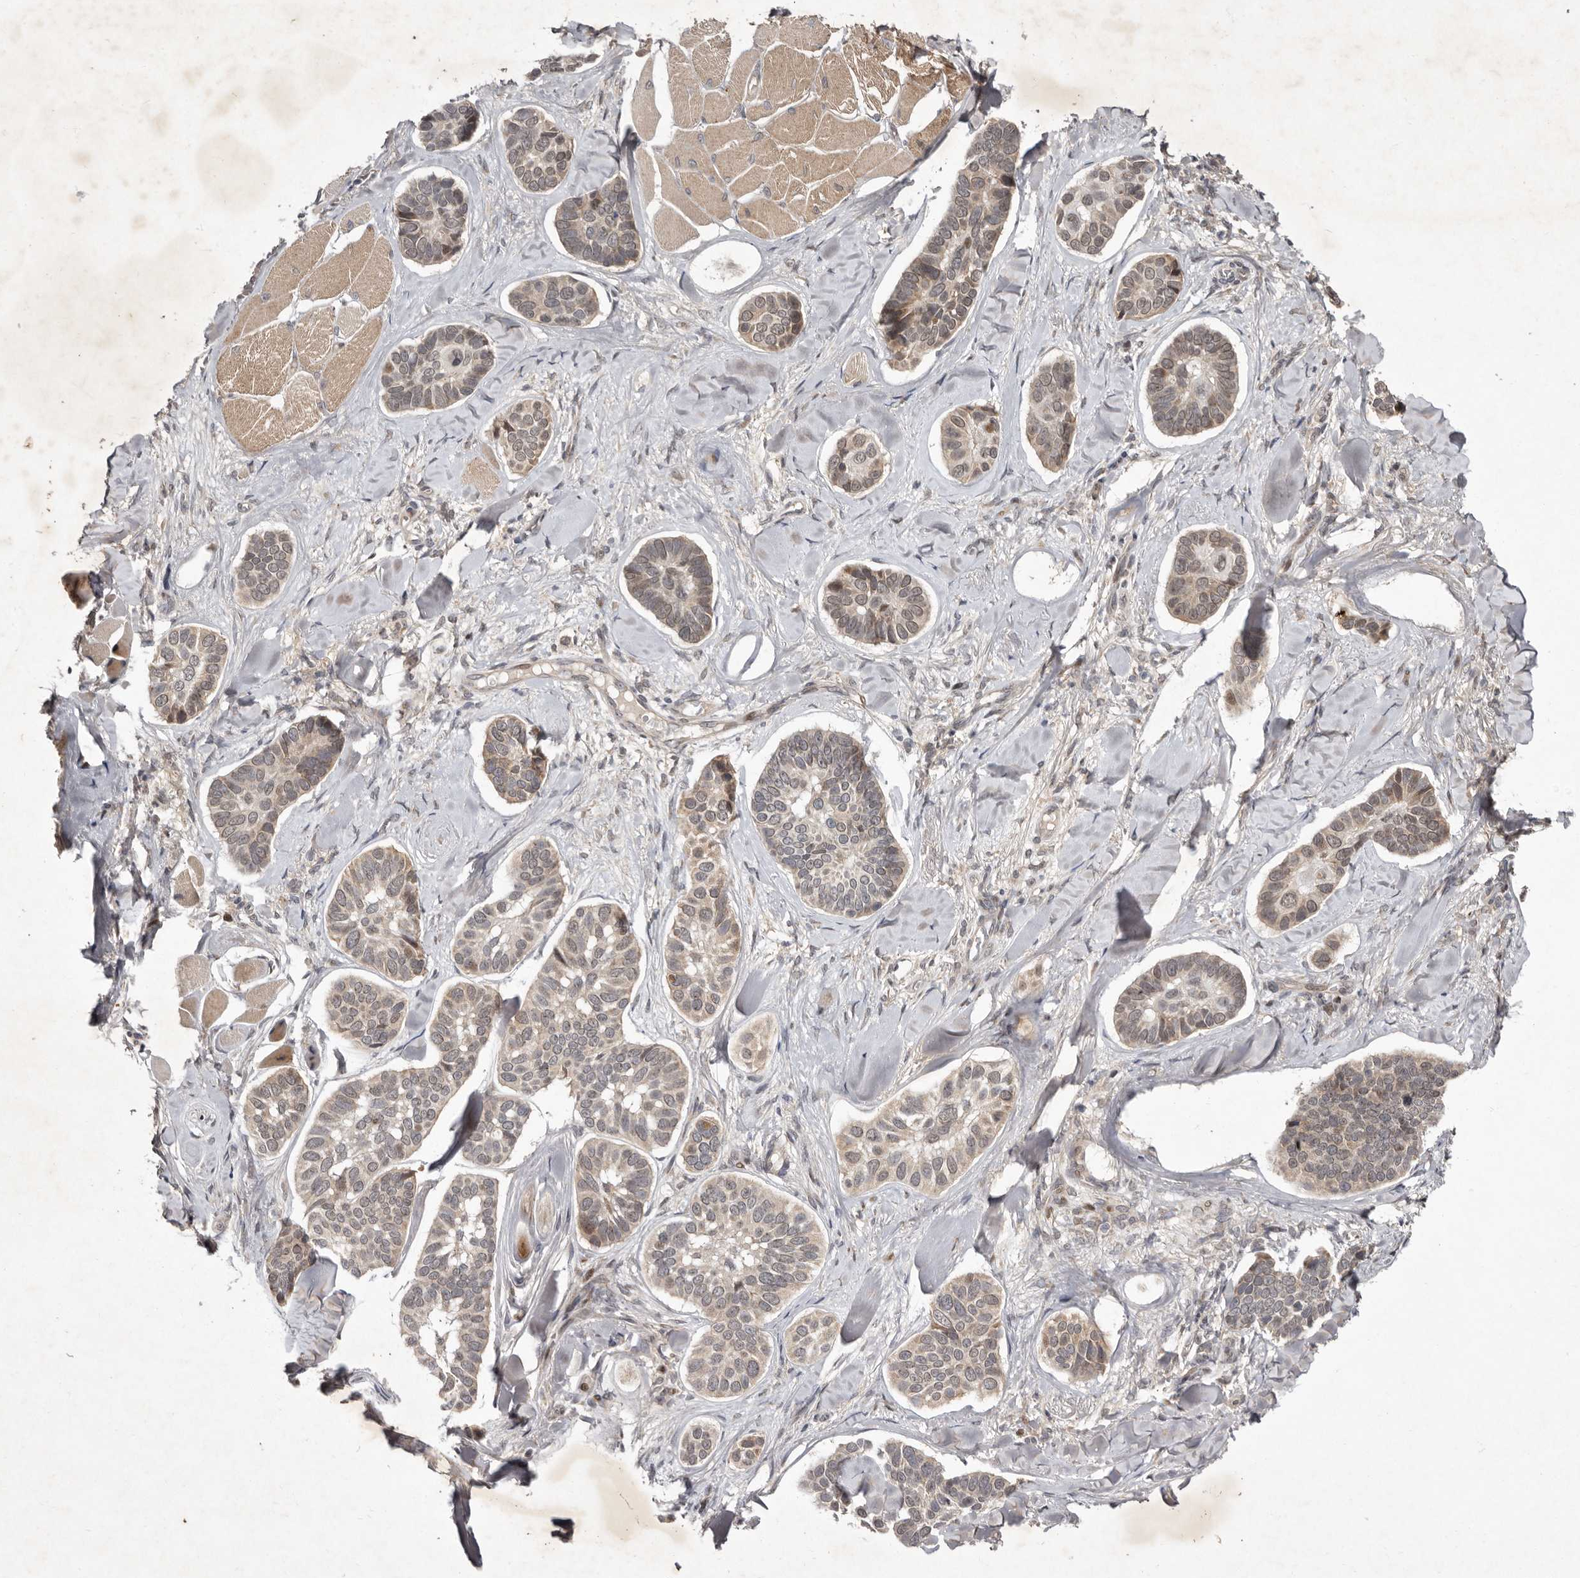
{"staining": {"intensity": "weak", "quantity": ">75%", "location": "cytoplasmic/membranous,nuclear"}, "tissue": "skin cancer", "cell_type": "Tumor cells", "image_type": "cancer", "snomed": [{"axis": "morphology", "description": "Basal cell carcinoma"}, {"axis": "topography", "description": "Skin"}], "caption": "The histopathology image shows immunohistochemical staining of skin basal cell carcinoma. There is weak cytoplasmic/membranous and nuclear staining is identified in about >75% of tumor cells.", "gene": "ABL1", "patient": {"sex": "male", "age": 62}}